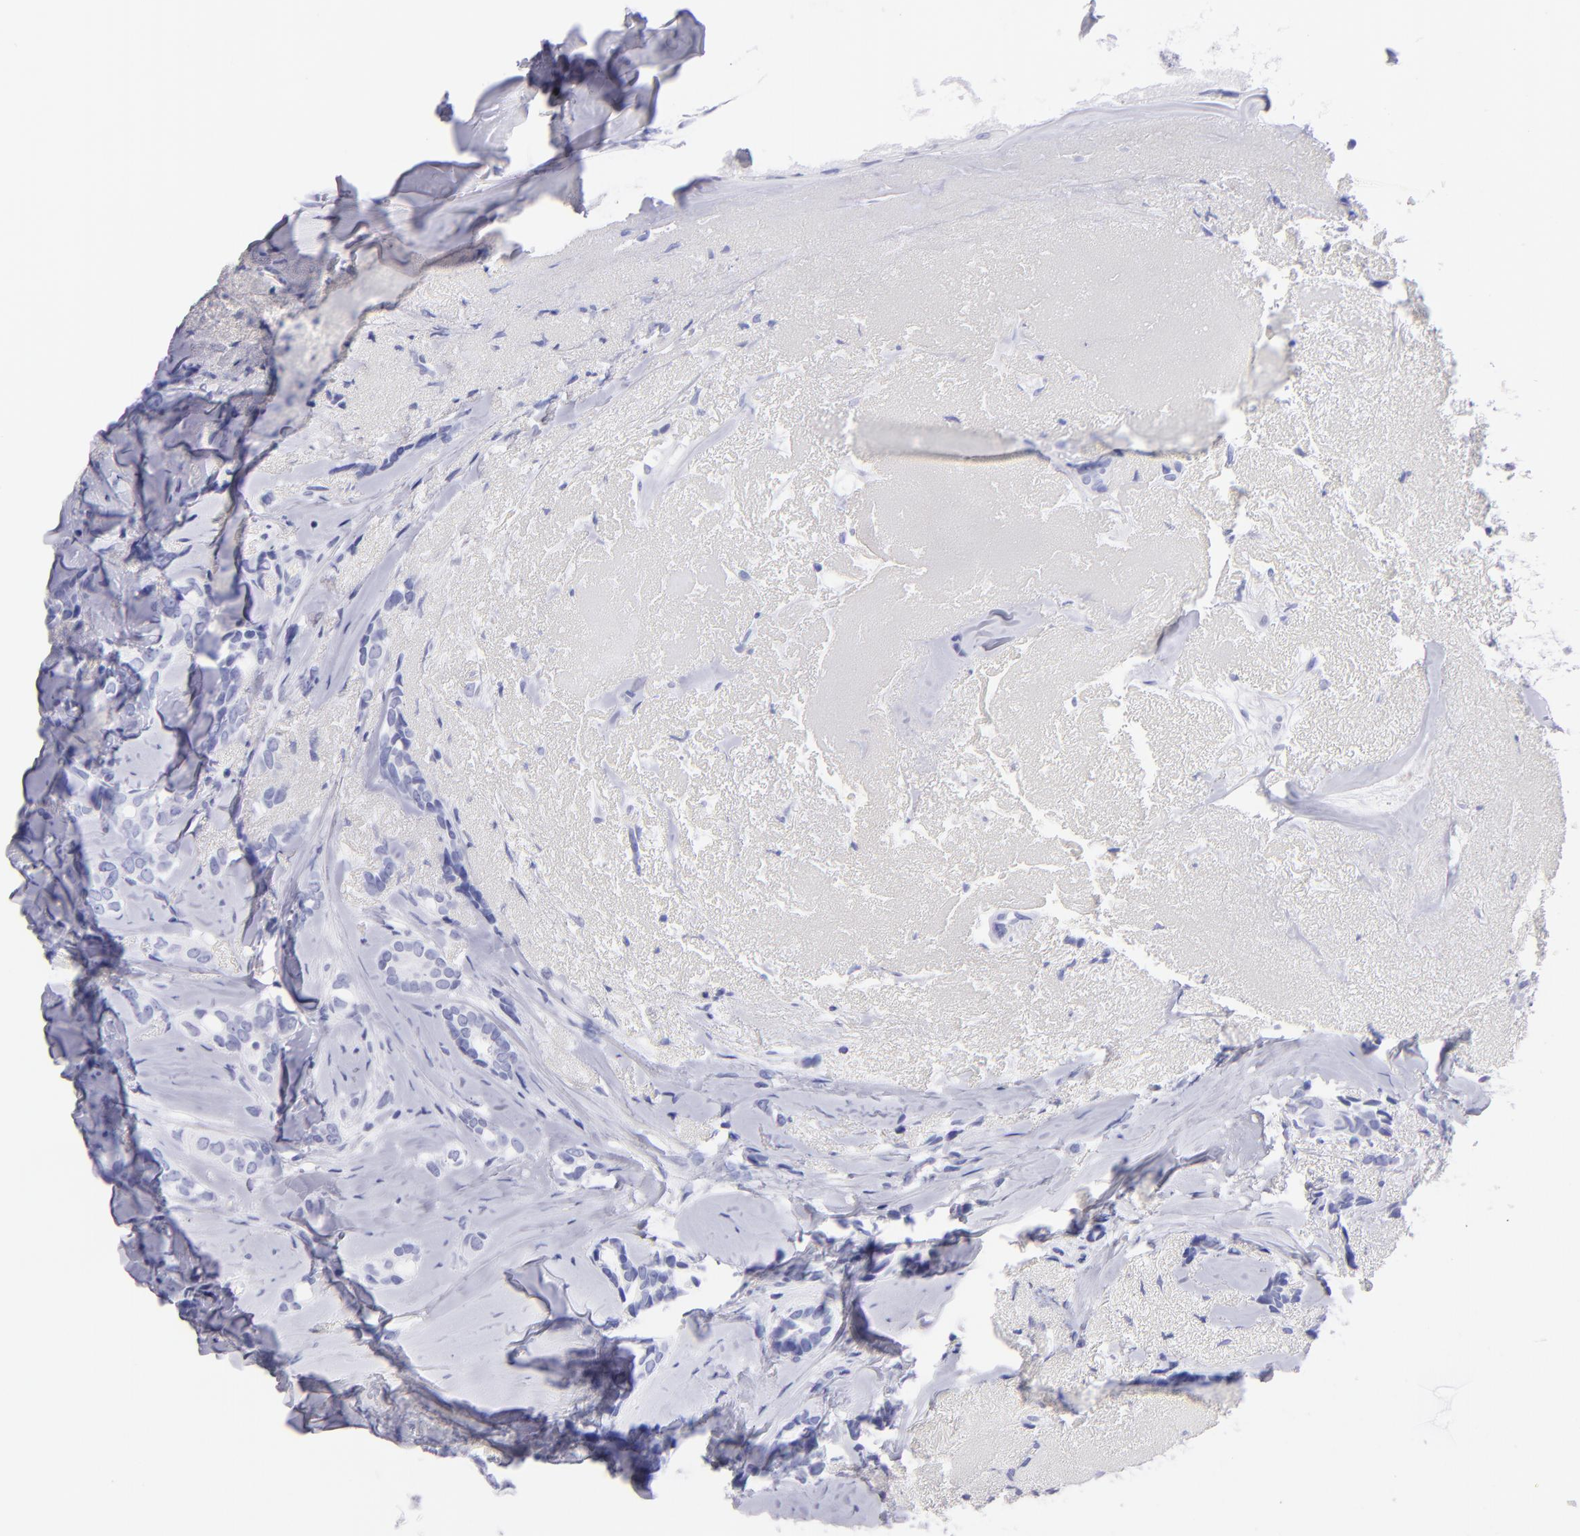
{"staining": {"intensity": "negative", "quantity": "none", "location": "none"}, "tissue": "breast cancer", "cell_type": "Tumor cells", "image_type": "cancer", "snomed": [{"axis": "morphology", "description": "Duct carcinoma"}, {"axis": "topography", "description": "Breast"}], "caption": "Immunohistochemistry micrograph of neoplastic tissue: human breast infiltrating ductal carcinoma stained with DAB (3,3'-diaminobenzidine) displays no significant protein positivity in tumor cells.", "gene": "CNP", "patient": {"sex": "female", "age": 54}}